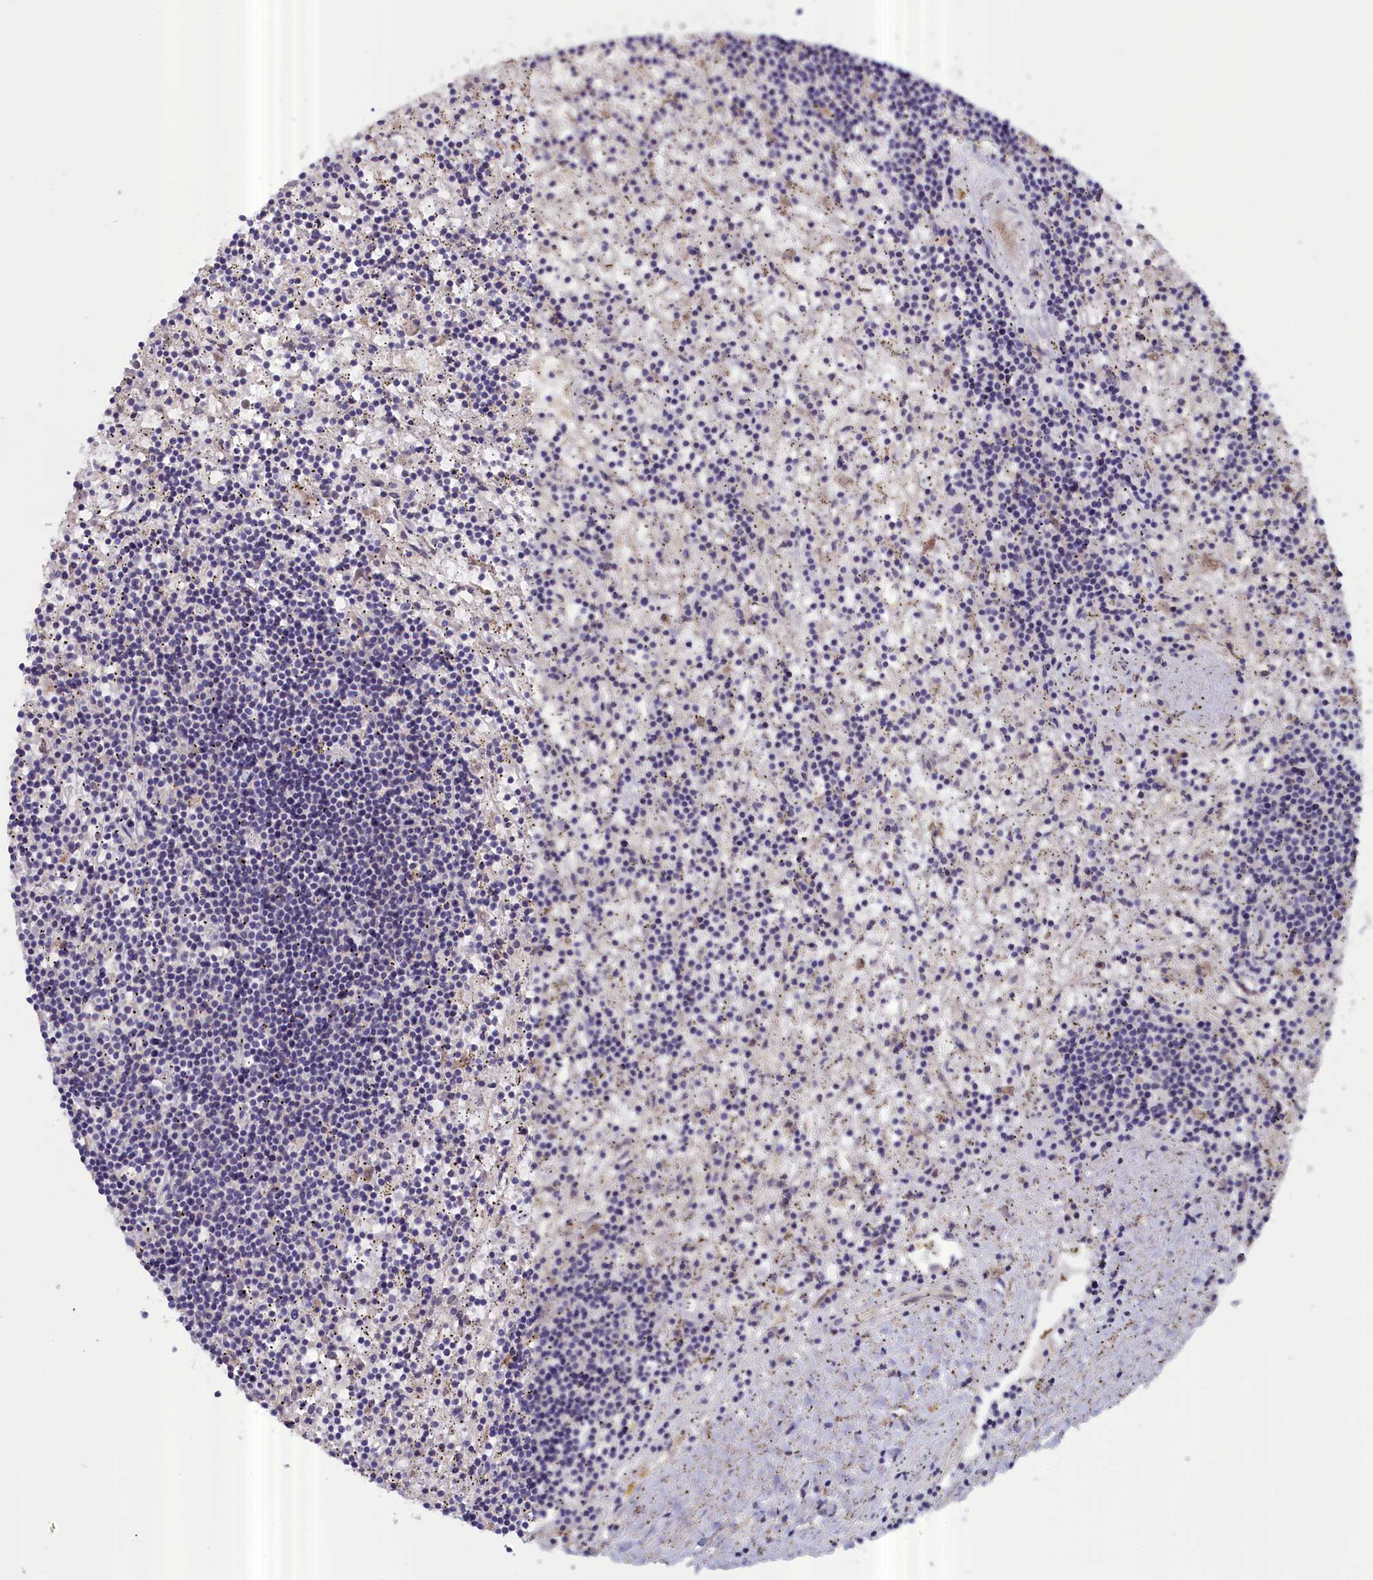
{"staining": {"intensity": "negative", "quantity": "none", "location": "none"}, "tissue": "lymphoma", "cell_type": "Tumor cells", "image_type": "cancer", "snomed": [{"axis": "morphology", "description": "Malignant lymphoma, non-Hodgkin's type, Low grade"}, {"axis": "topography", "description": "Spleen"}], "caption": "The histopathology image reveals no significant positivity in tumor cells of lymphoma. (DAB (3,3'-diaminobenzidine) IHC visualized using brightfield microscopy, high magnification).", "gene": "IGFALS", "patient": {"sex": "male", "age": 76}}